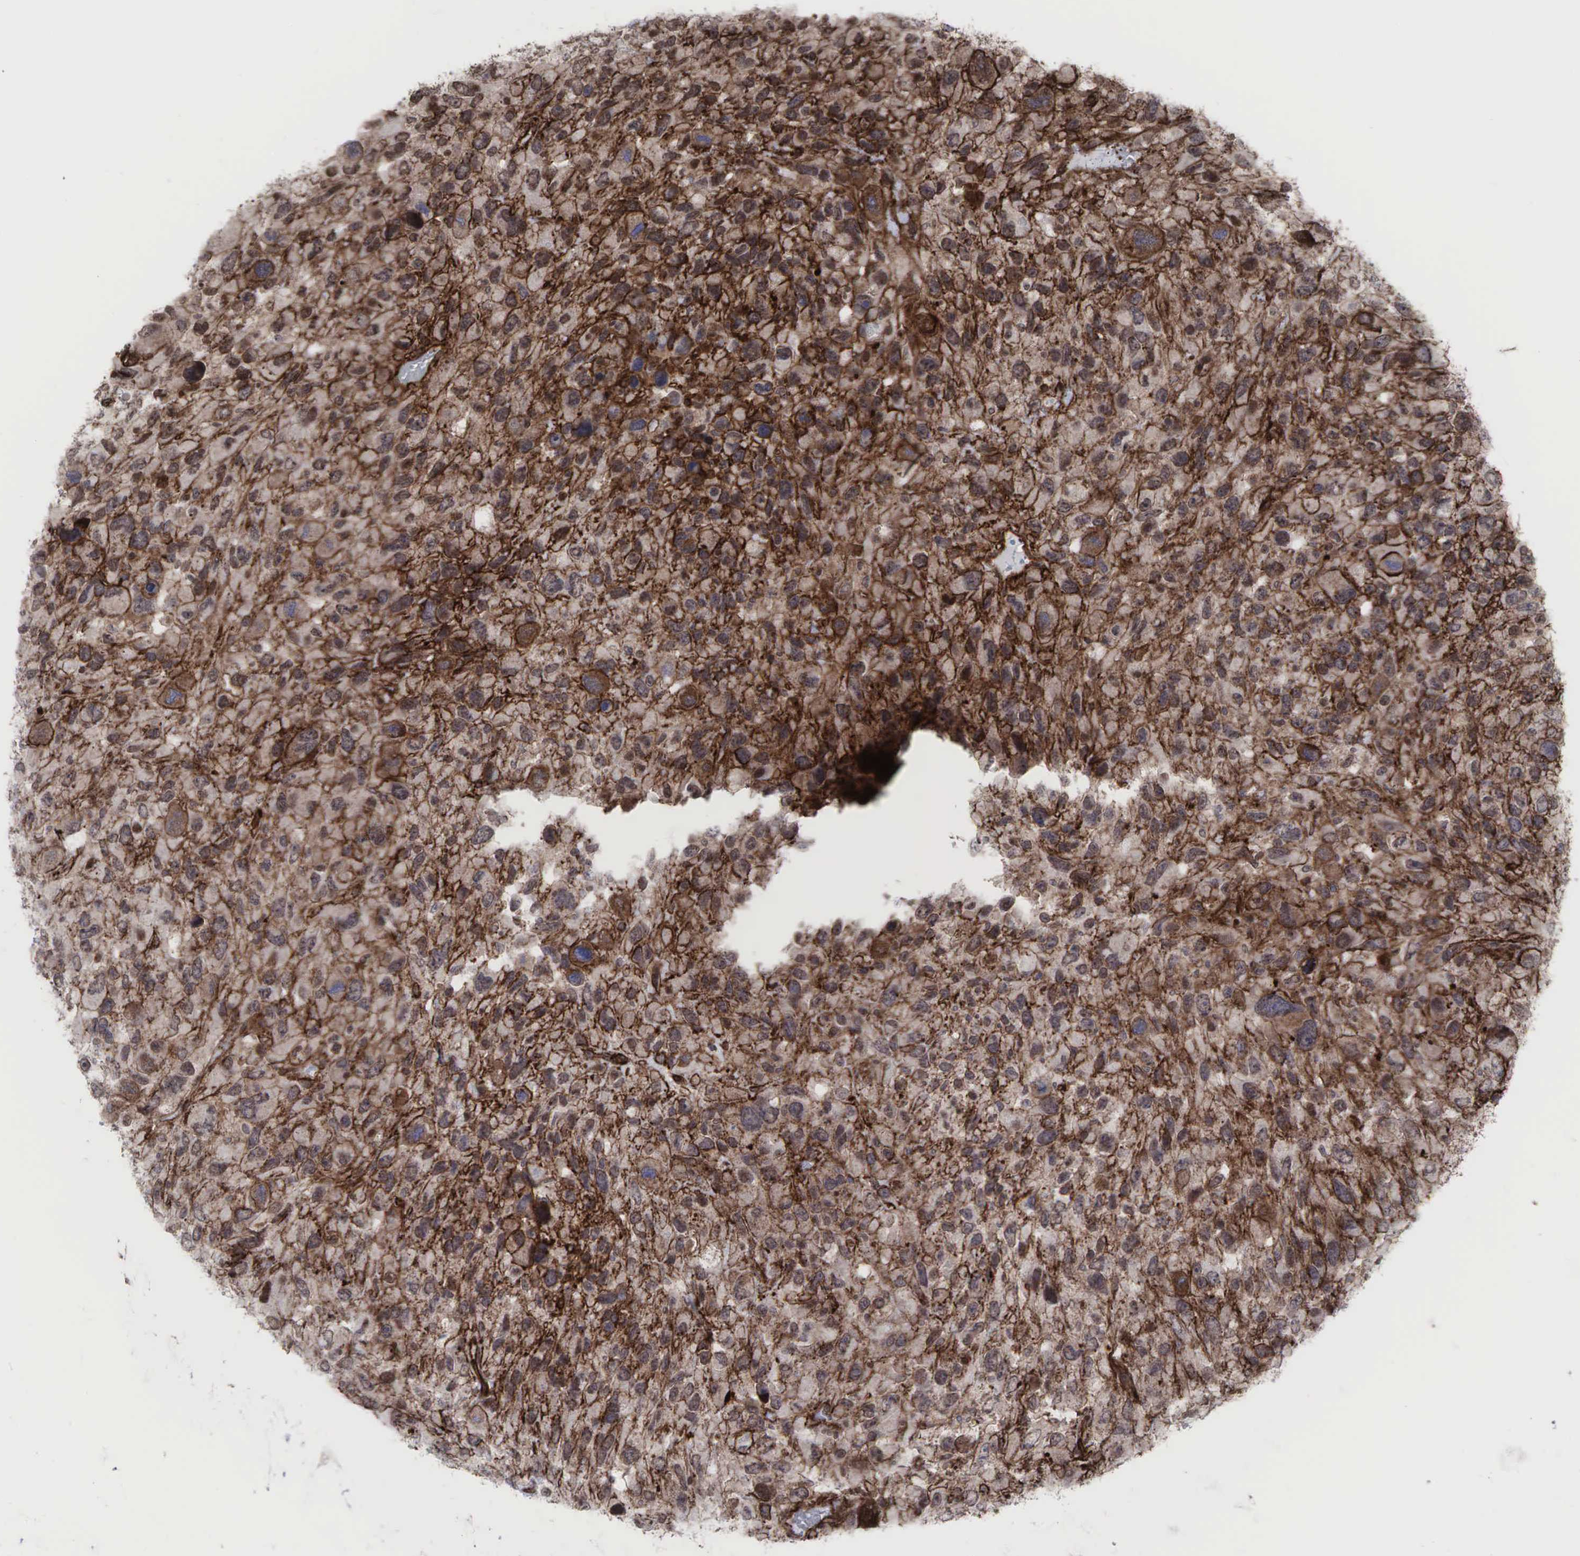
{"staining": {"intensity": "moderate", "quantity": ">75%", "location": "cytoplasmic/membranous"}, "tissue": "renal cancer", "cell_type": "Tumor cells", "image_type": "cancer", "snomed": [{"axis": "morphology", "description": "Adenocarcinoma, NOS"}, {"axis": "topography", "description": "Kidney"}], "caption": "Renal cancer (adenocarcinoma) tissue displays moderate cytoplasmic/membranous staining in about >75% of tumor cells (Brightfield microscopy of DAB IHC at high magnification).", "gene": "GPRASP1", "patient": {"sex": "male", "age": 79}}